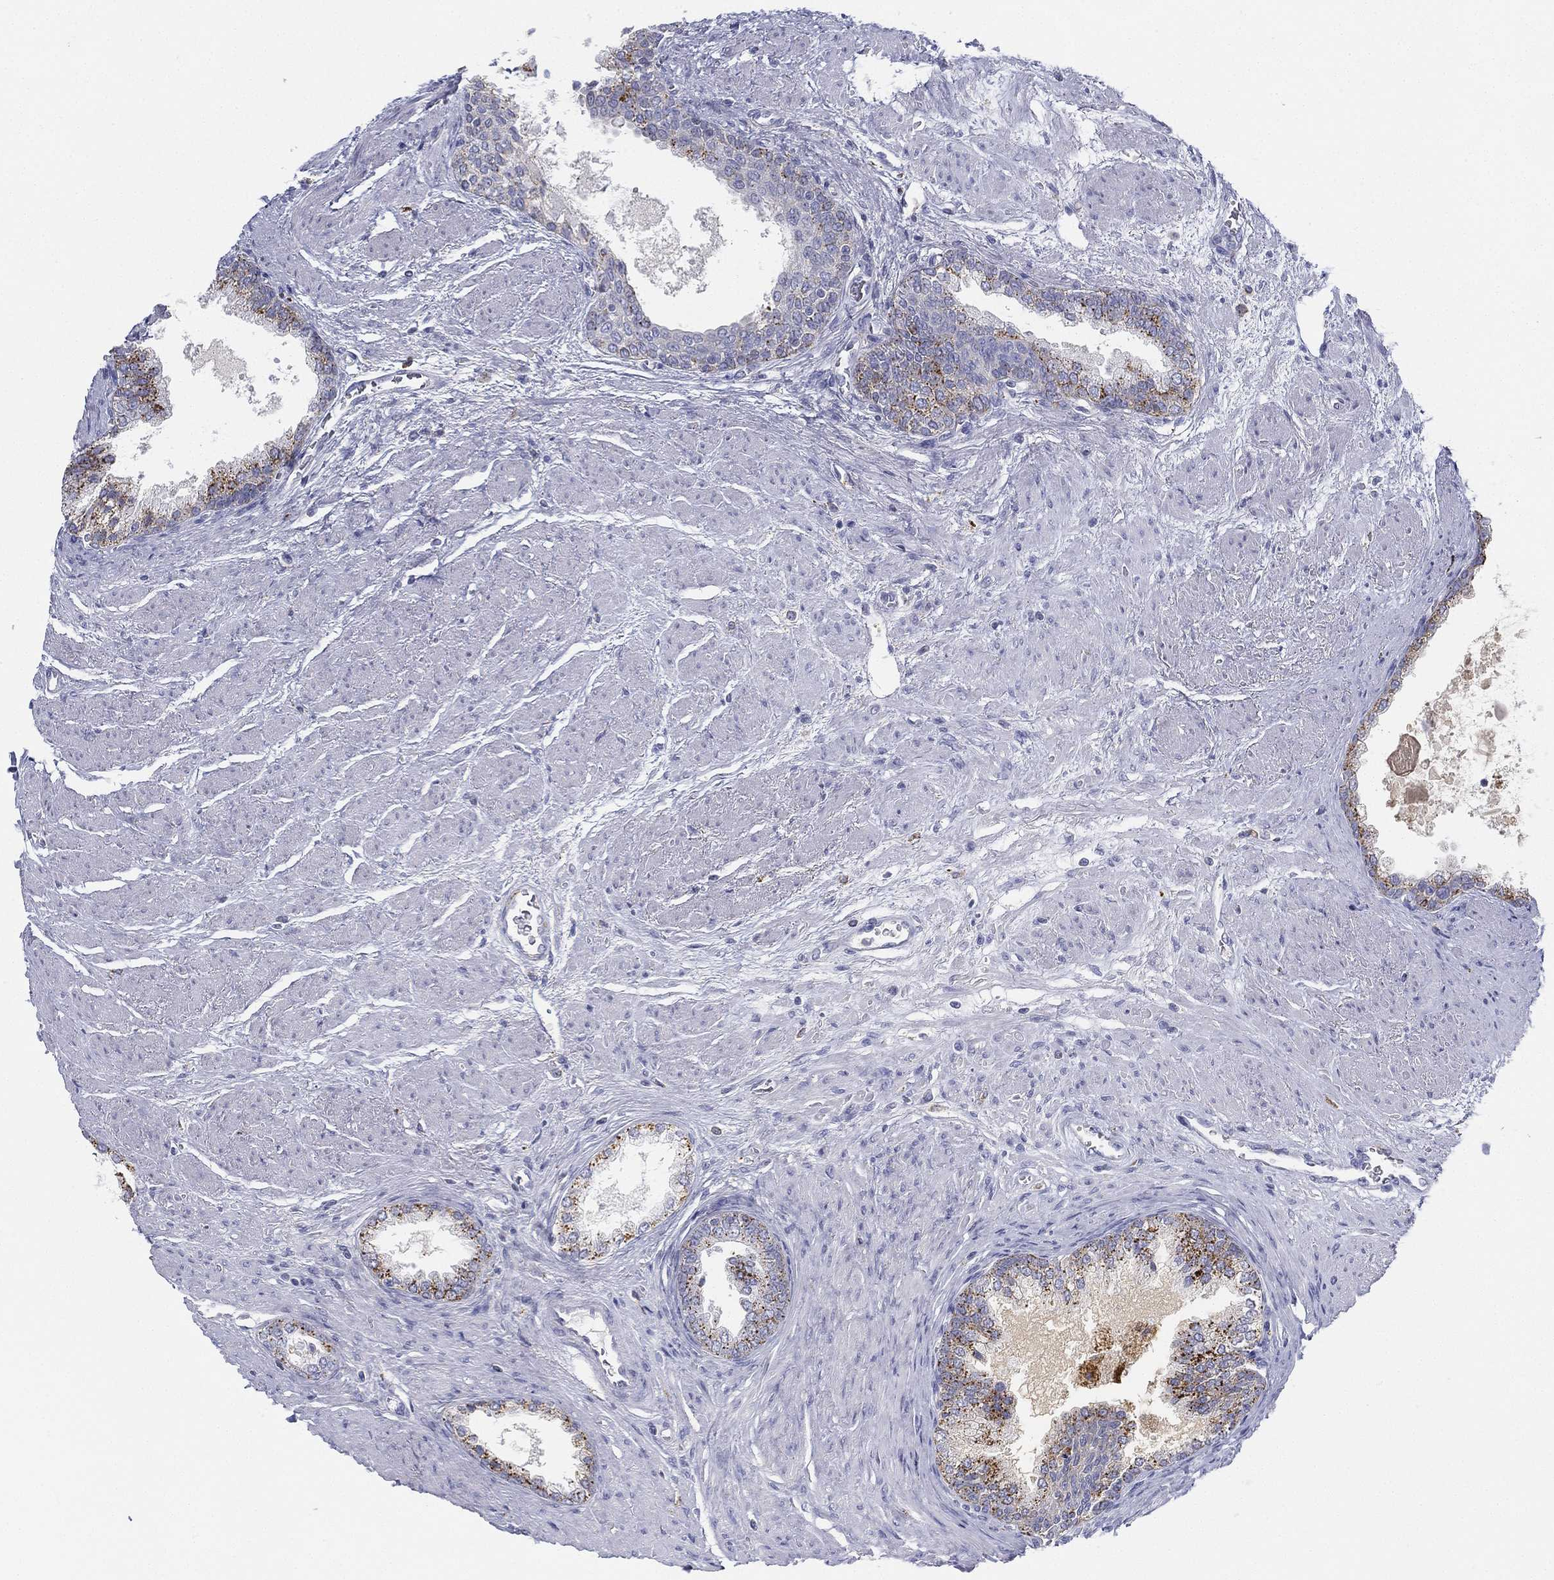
{"staining": {"intensity": "moderate", "quantity": "<25%", "location": "cytoplasmic/membranous"}, "tissue": "prostate cancer", "cell_type": "Tumor cells", "image_type": "cancer", "snomed": [{"axis": "morphology", "description": "Adenocarcinoma, NOS"}, {"axis": "topography", "description": "Prostate and seminal vesicle, NOS"}, {"axis": "topography", "description": "Prostate"}], "caption": "Adenocarcinoma (prostate) stained with DAB (3,3'-diaminobenzidine) immunohistochemistry reveals low levels of moderate cytoplasmic/membranous expression in approximately <25% of tumor cells. (DAB (3,3'-diaminobenzidine) = brown stain, brightfield microscopy at high magnification).", "gene": "NPC2", "patient": {"sex": "male", "age": 62}}